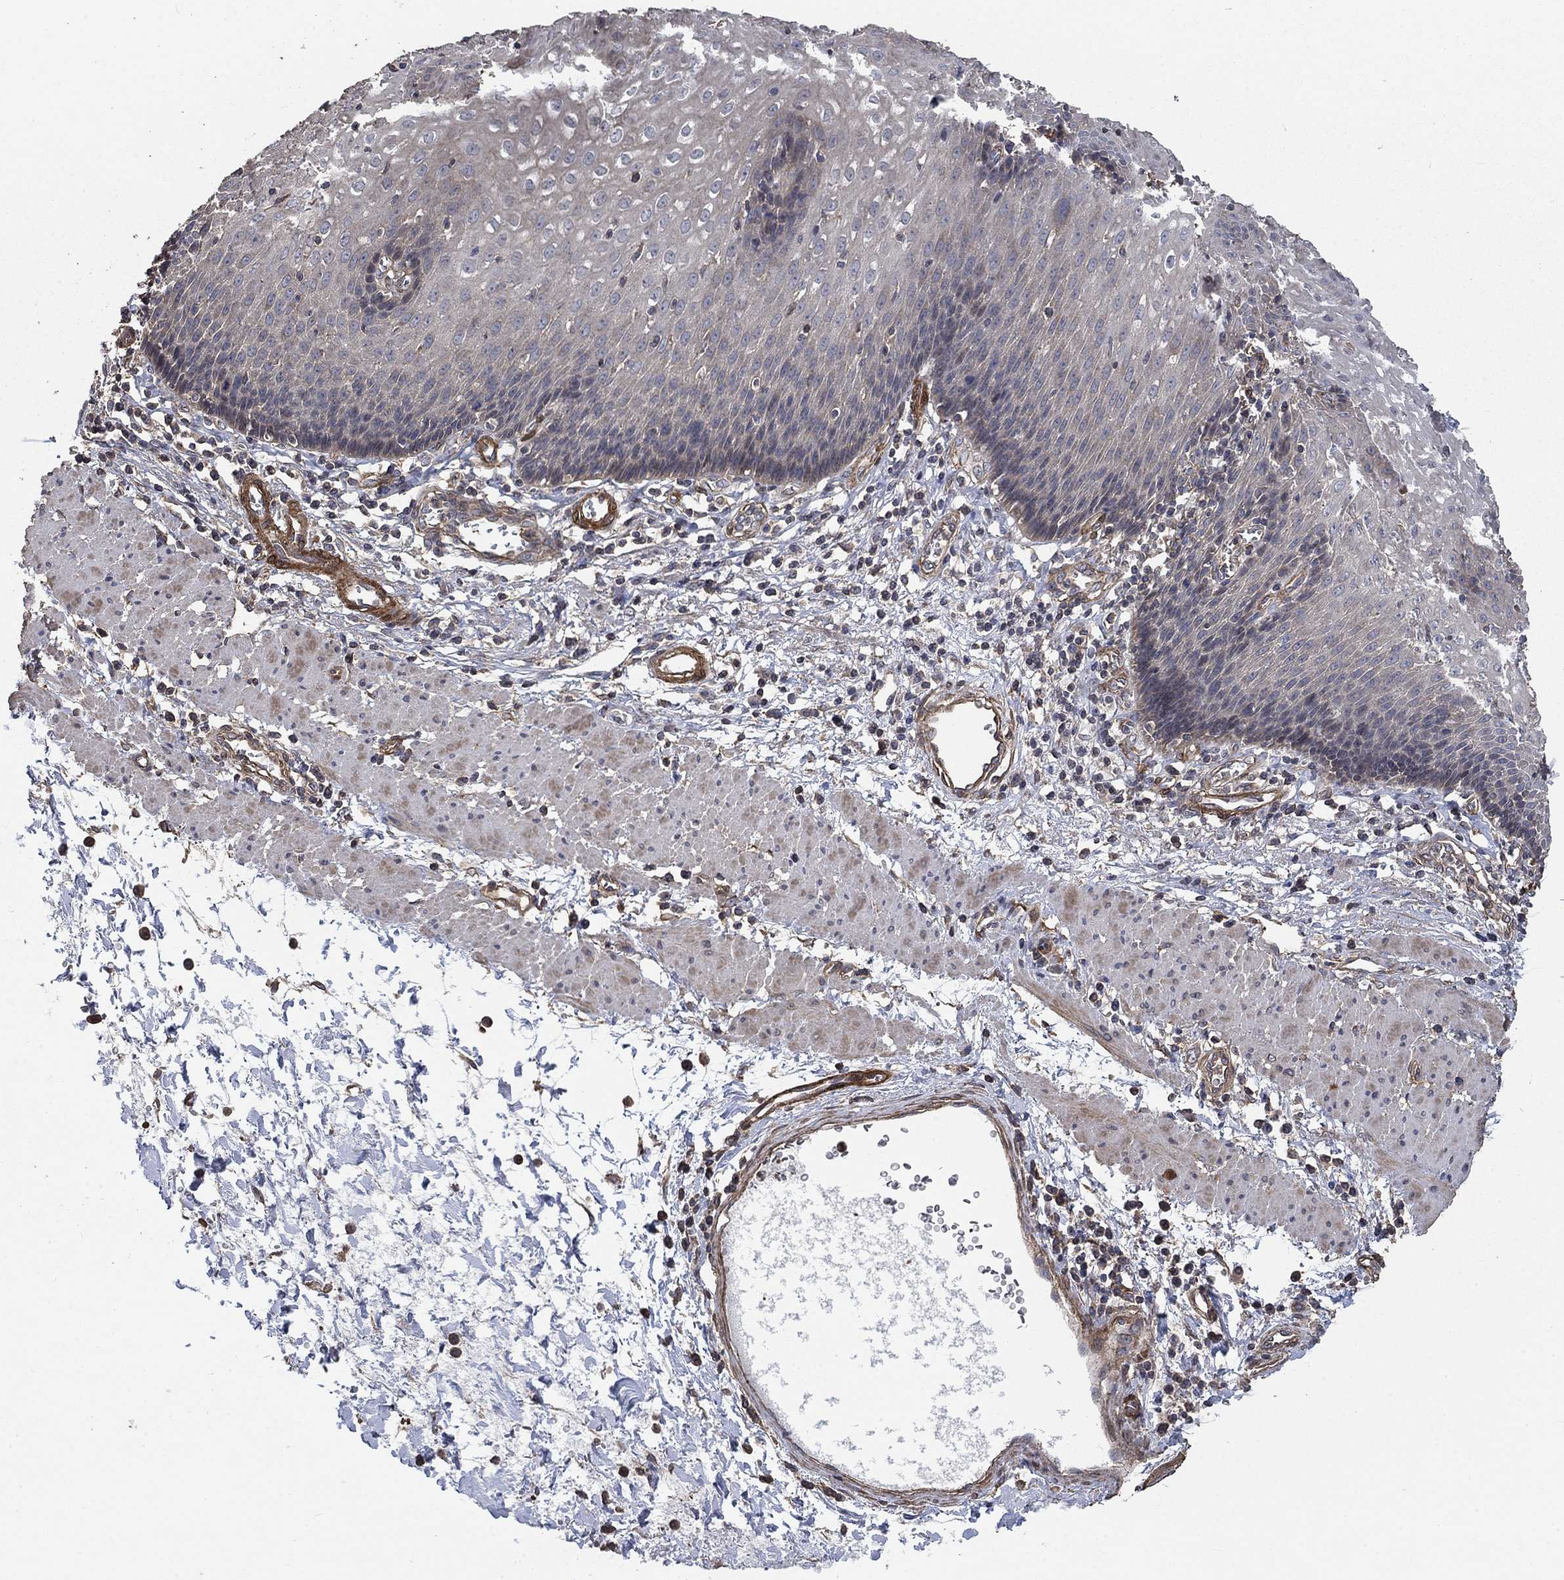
{"staining": {"intensity": "negative", "quantity": "none", "location": "none"}, "tissue": "esophagus", "cell_type": "Squamous epithelial cells", "image_type": "normal", "snomed": [{"axis": "morphology", "description": "Normal tissue, NOS"}, {"axis": "topography", "description": "Esophagus"}], "caption": "Esophagus stained for a protein using IHC demonstrates no expression squamous epithelial cells.", "gene": "PDE3A", "patient": {"sex": "male", "age": 57}}